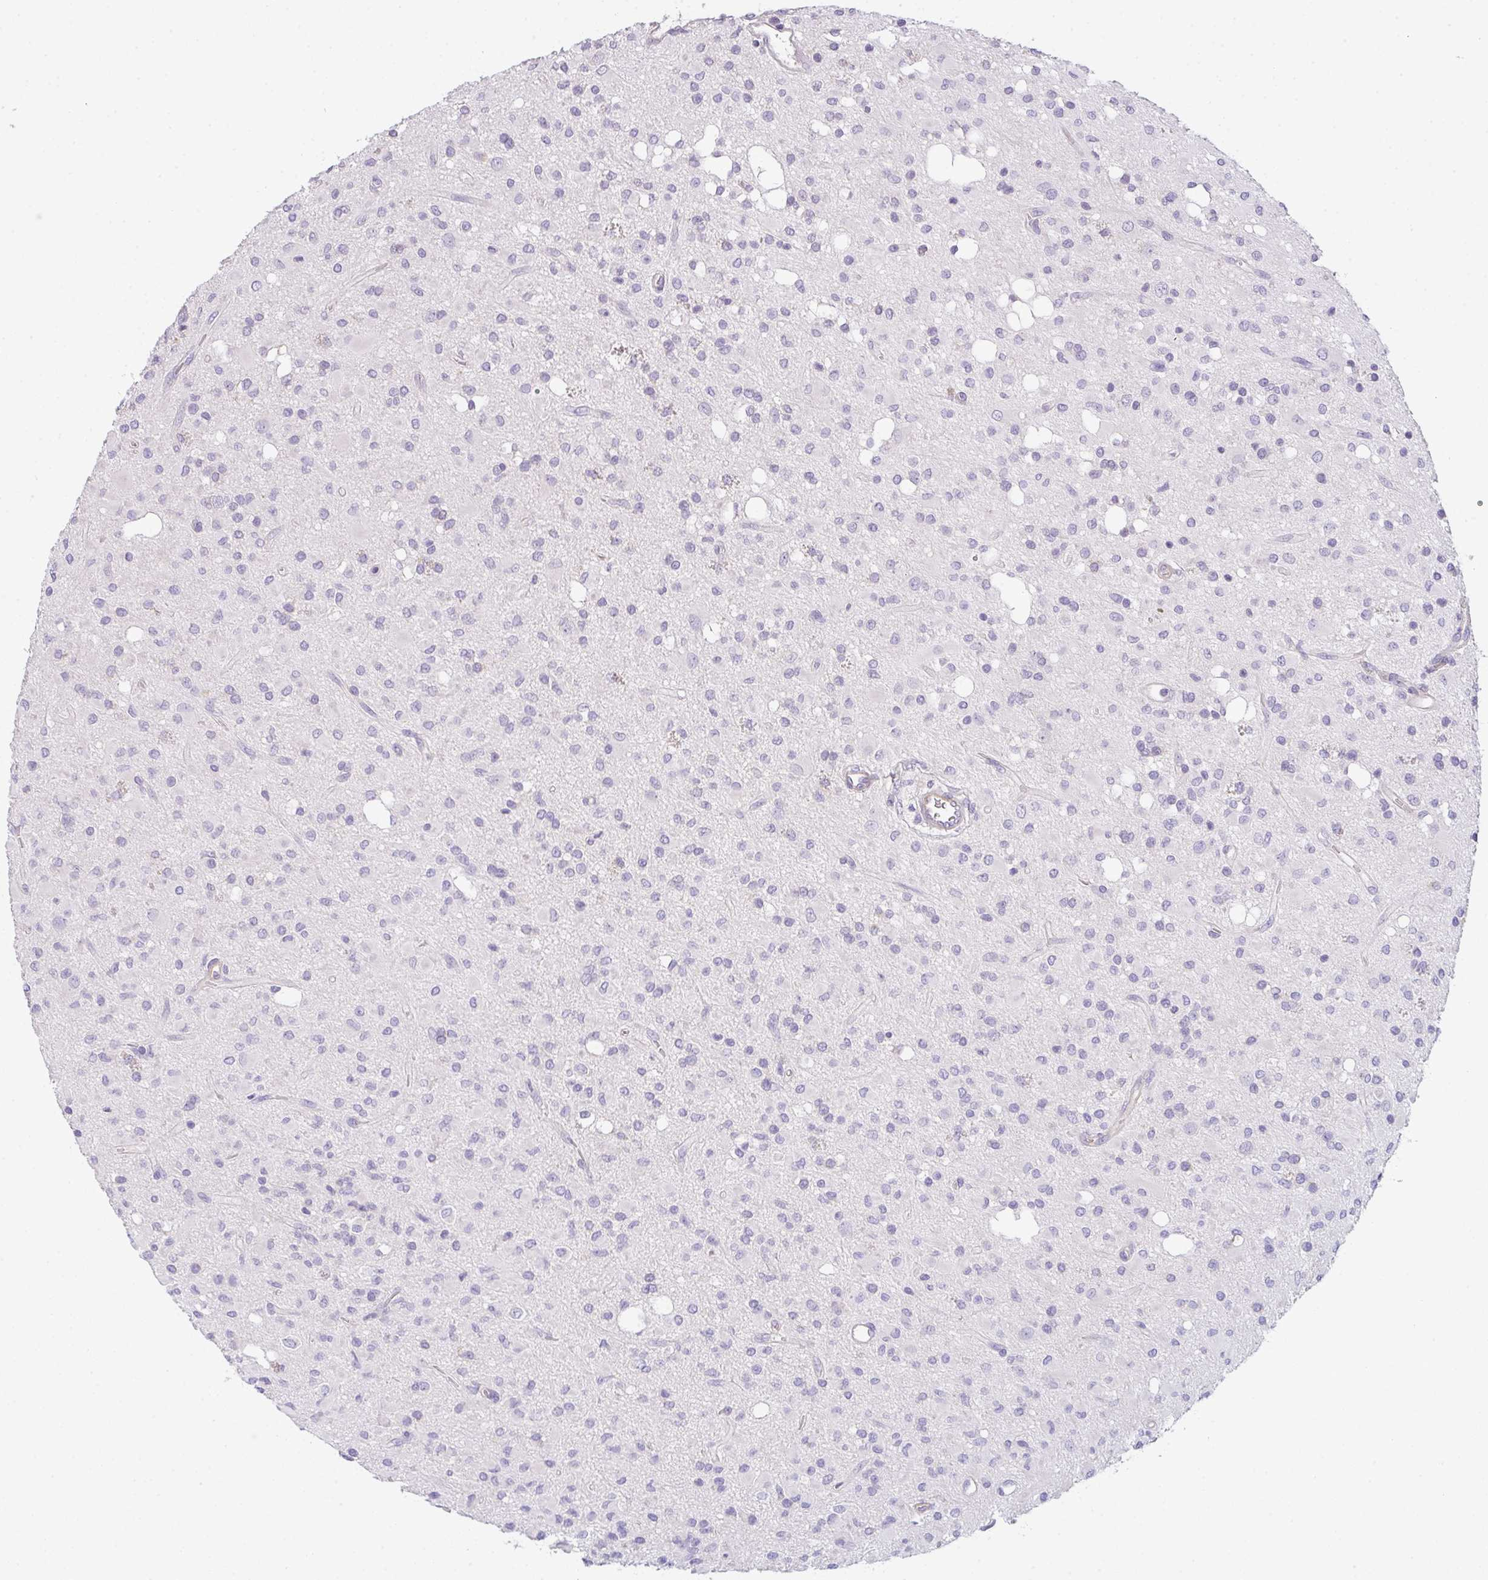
{"staining": {"intensity": "negative", "quantity": "none", "location": "none"}, "tissue": "glioma", "cell_type": "Tumor cells", "image_type": "cancer", "snomed": [{"axis": "morphology", "description": "Glioma, malignant, Low grade"}, {"axis": "topography", "description": "Brain"}], "caption": "Tumor cells show no significant positivity in malignant glioma (low-grade).", "gene": "FILIP1", "patient": {"sex": "female", "age": 33}}